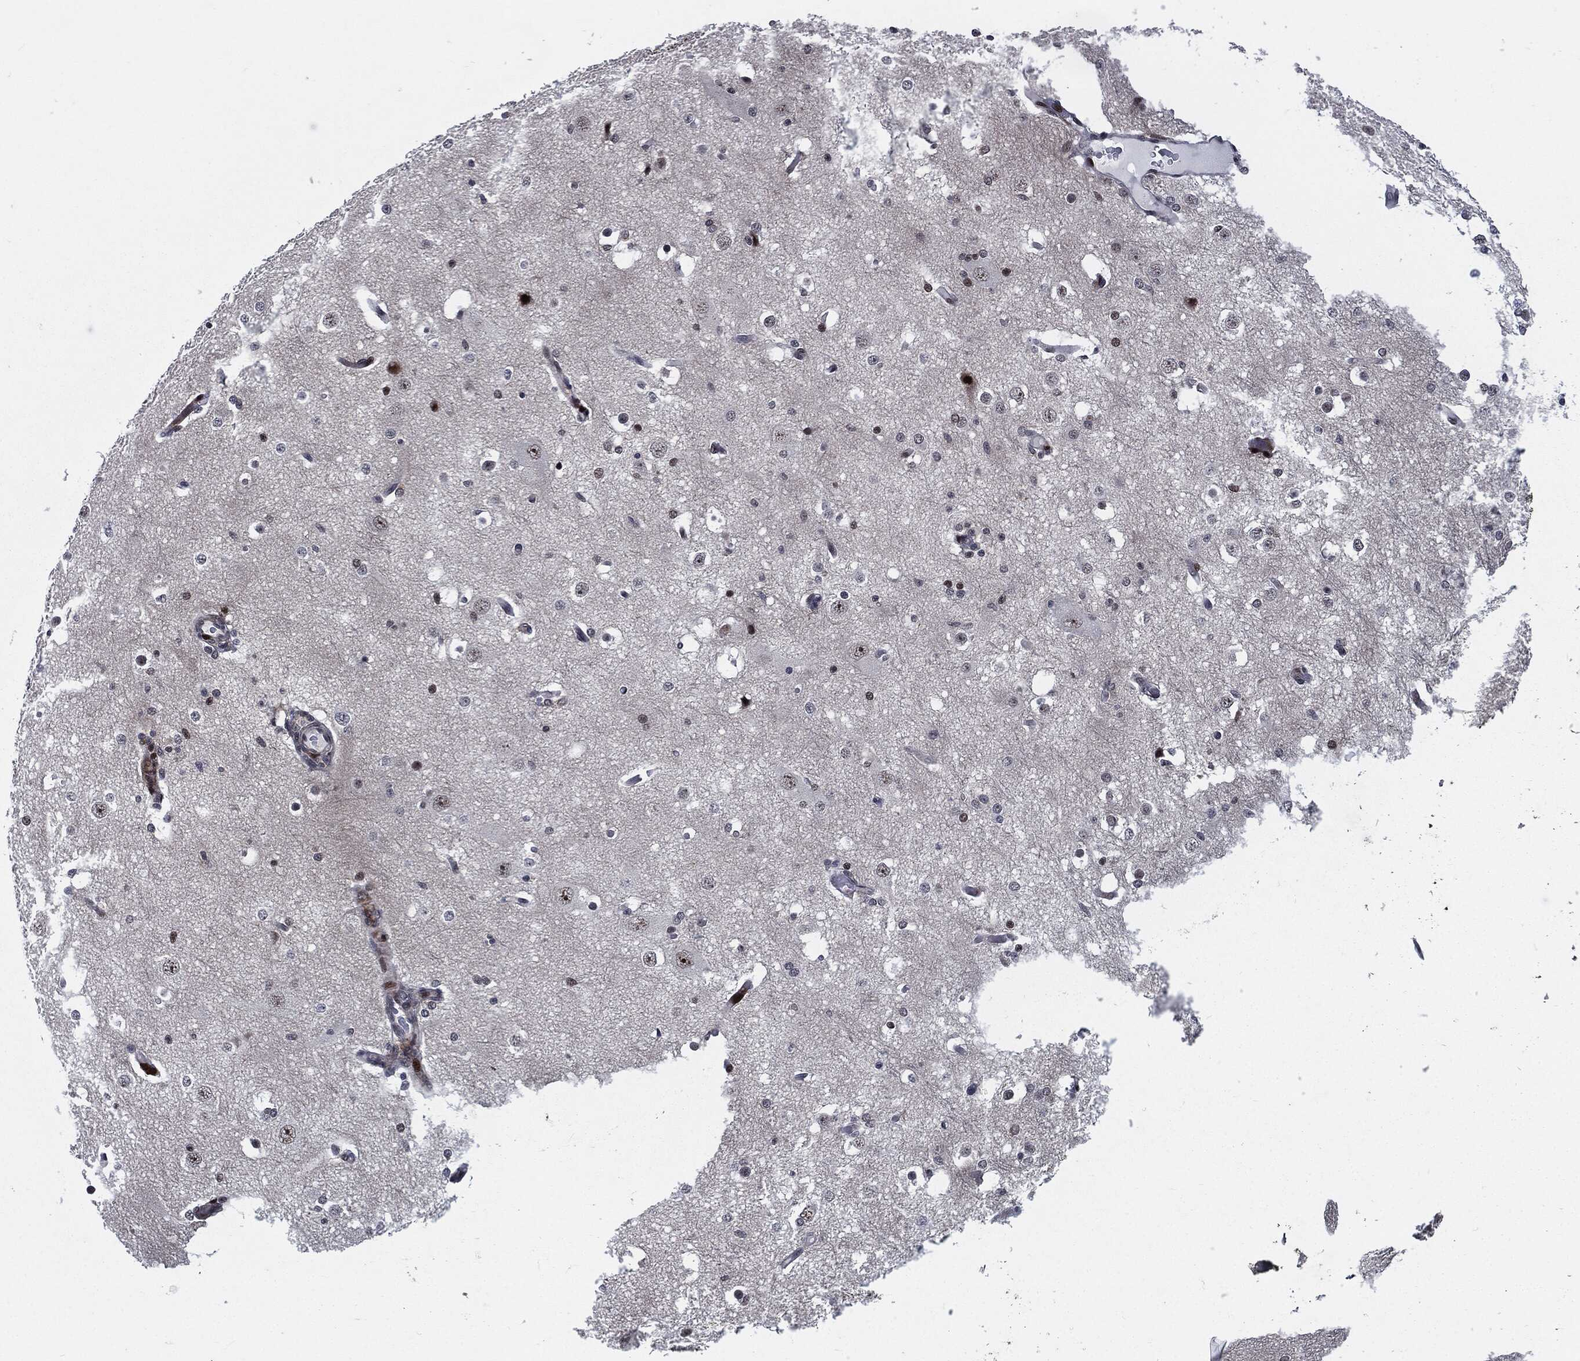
{"staining": {"intensity": "negative", "quantity": "none", "location": "none"}, "tissue": "cerebral cortex", "cell_type": "Endothelial cells", "image_type": "normal", "snomed": [{"axis": "morphology", "description": "Normal tissue, NOS"}, {"axis": "morphology", "description": "Inflammation, NOS"}, {"axis": "topography", "description": "Cerebral cortex"}], "caption": "This is a micrograph of immunohistochemistry staining of benign cerebral cortex, which shows no expression in endothelial cells. (DAB (3,3'-diaminobenzidine) immunohistochemistry (IHC) with hematoxylin counter stain).", "gene": "AKT2", "patient": {"sex": "male", "age": 6}}